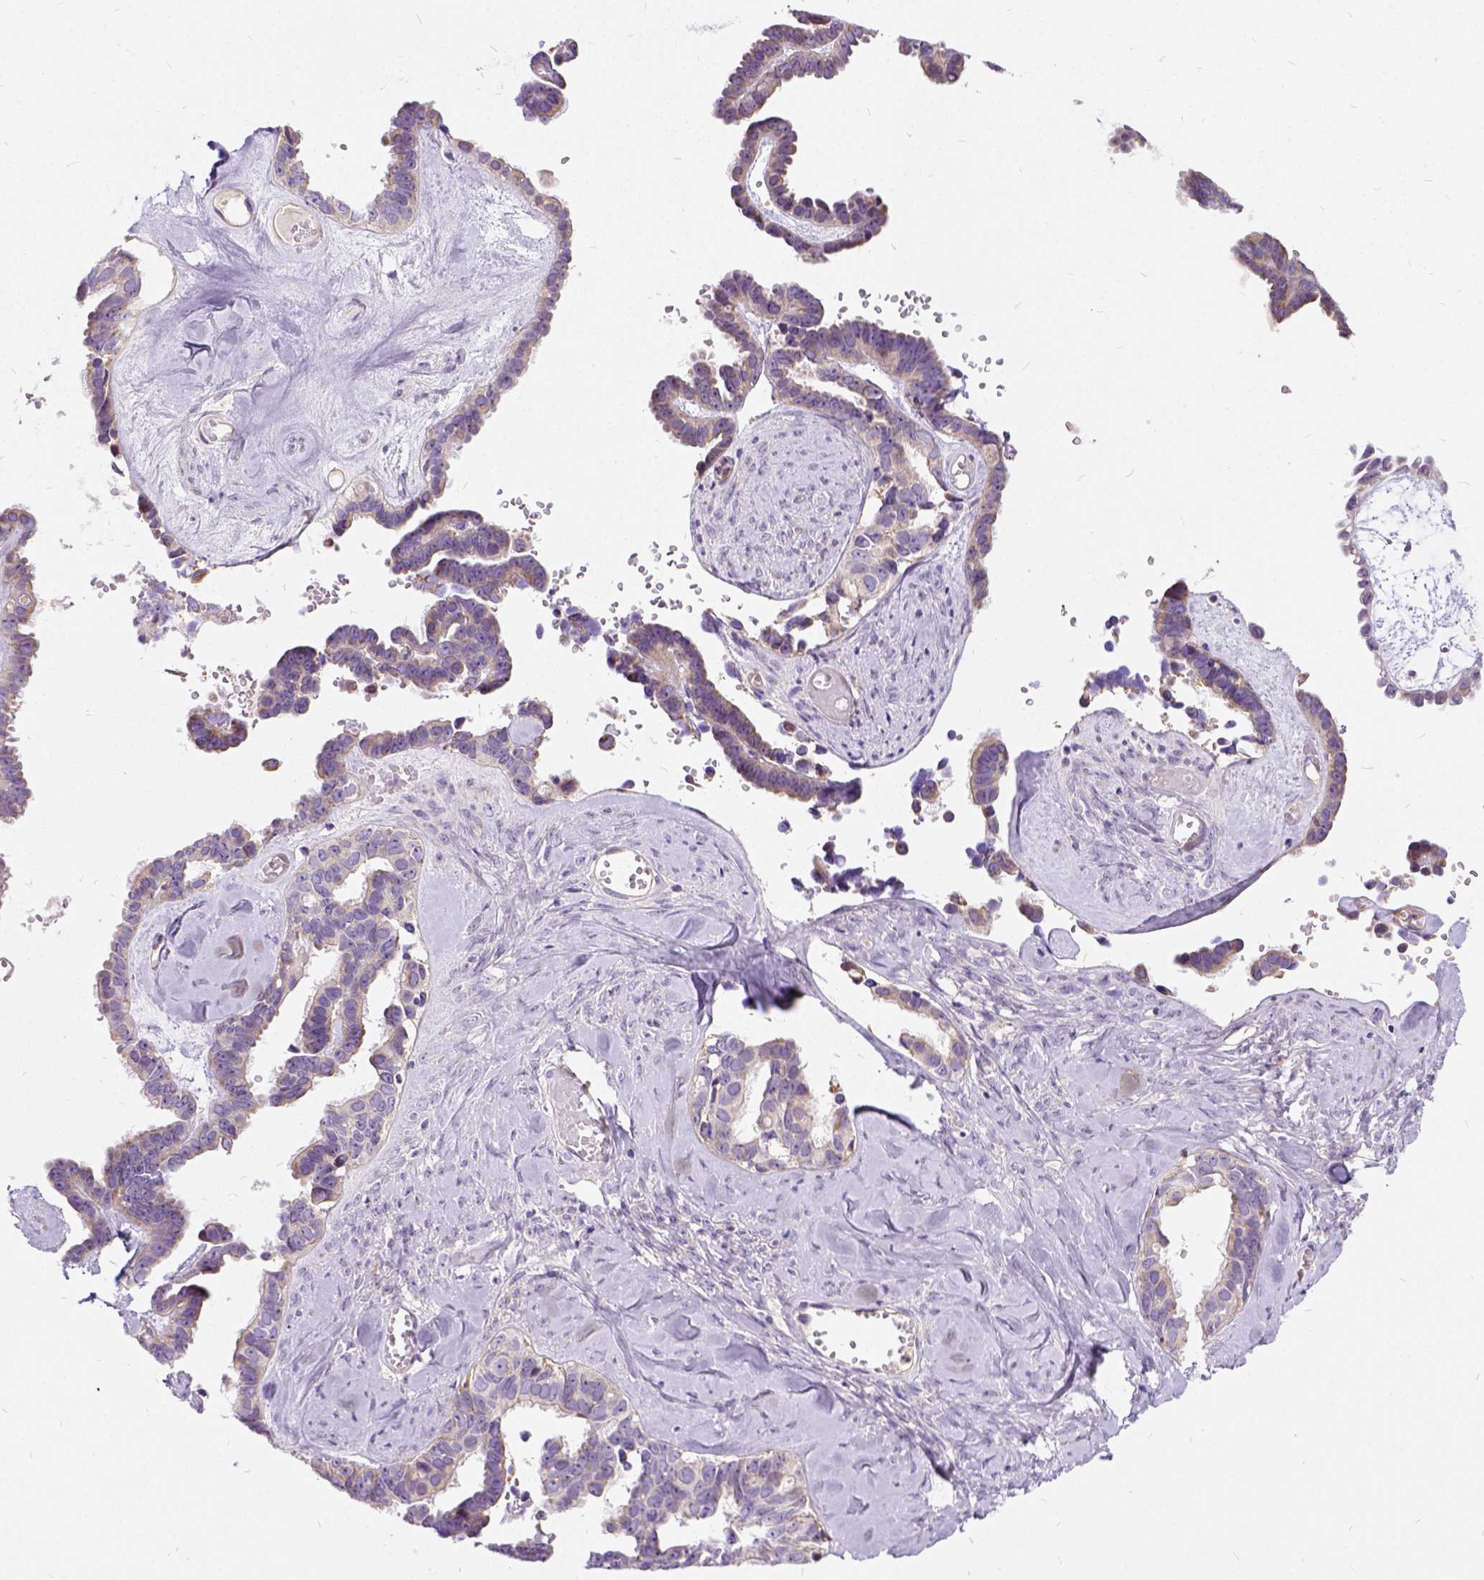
{"staining": {"intensity": "negative", "quantity": "none", "location": "none"}, "tissue": "ovarian cancer", "cell_type": "Tumor cells", "image_type": "cancer", "snomed": [{"axis": "morphology", "description": "Cystadenocarcinoma, serous, NOS"}, {"axis": "topography", "description": "Ovary"}], "caption": "Immunohistochemistry of ovarian cancer displays no positivity in tumor cells. The staining is performed using DAB (3,3'-diaminobenzidine) brown chromogen with nuclei counter-stained in using hematoxylin.", "gene": "CADM4", "patient": {"sex": "female", "age": 69}}